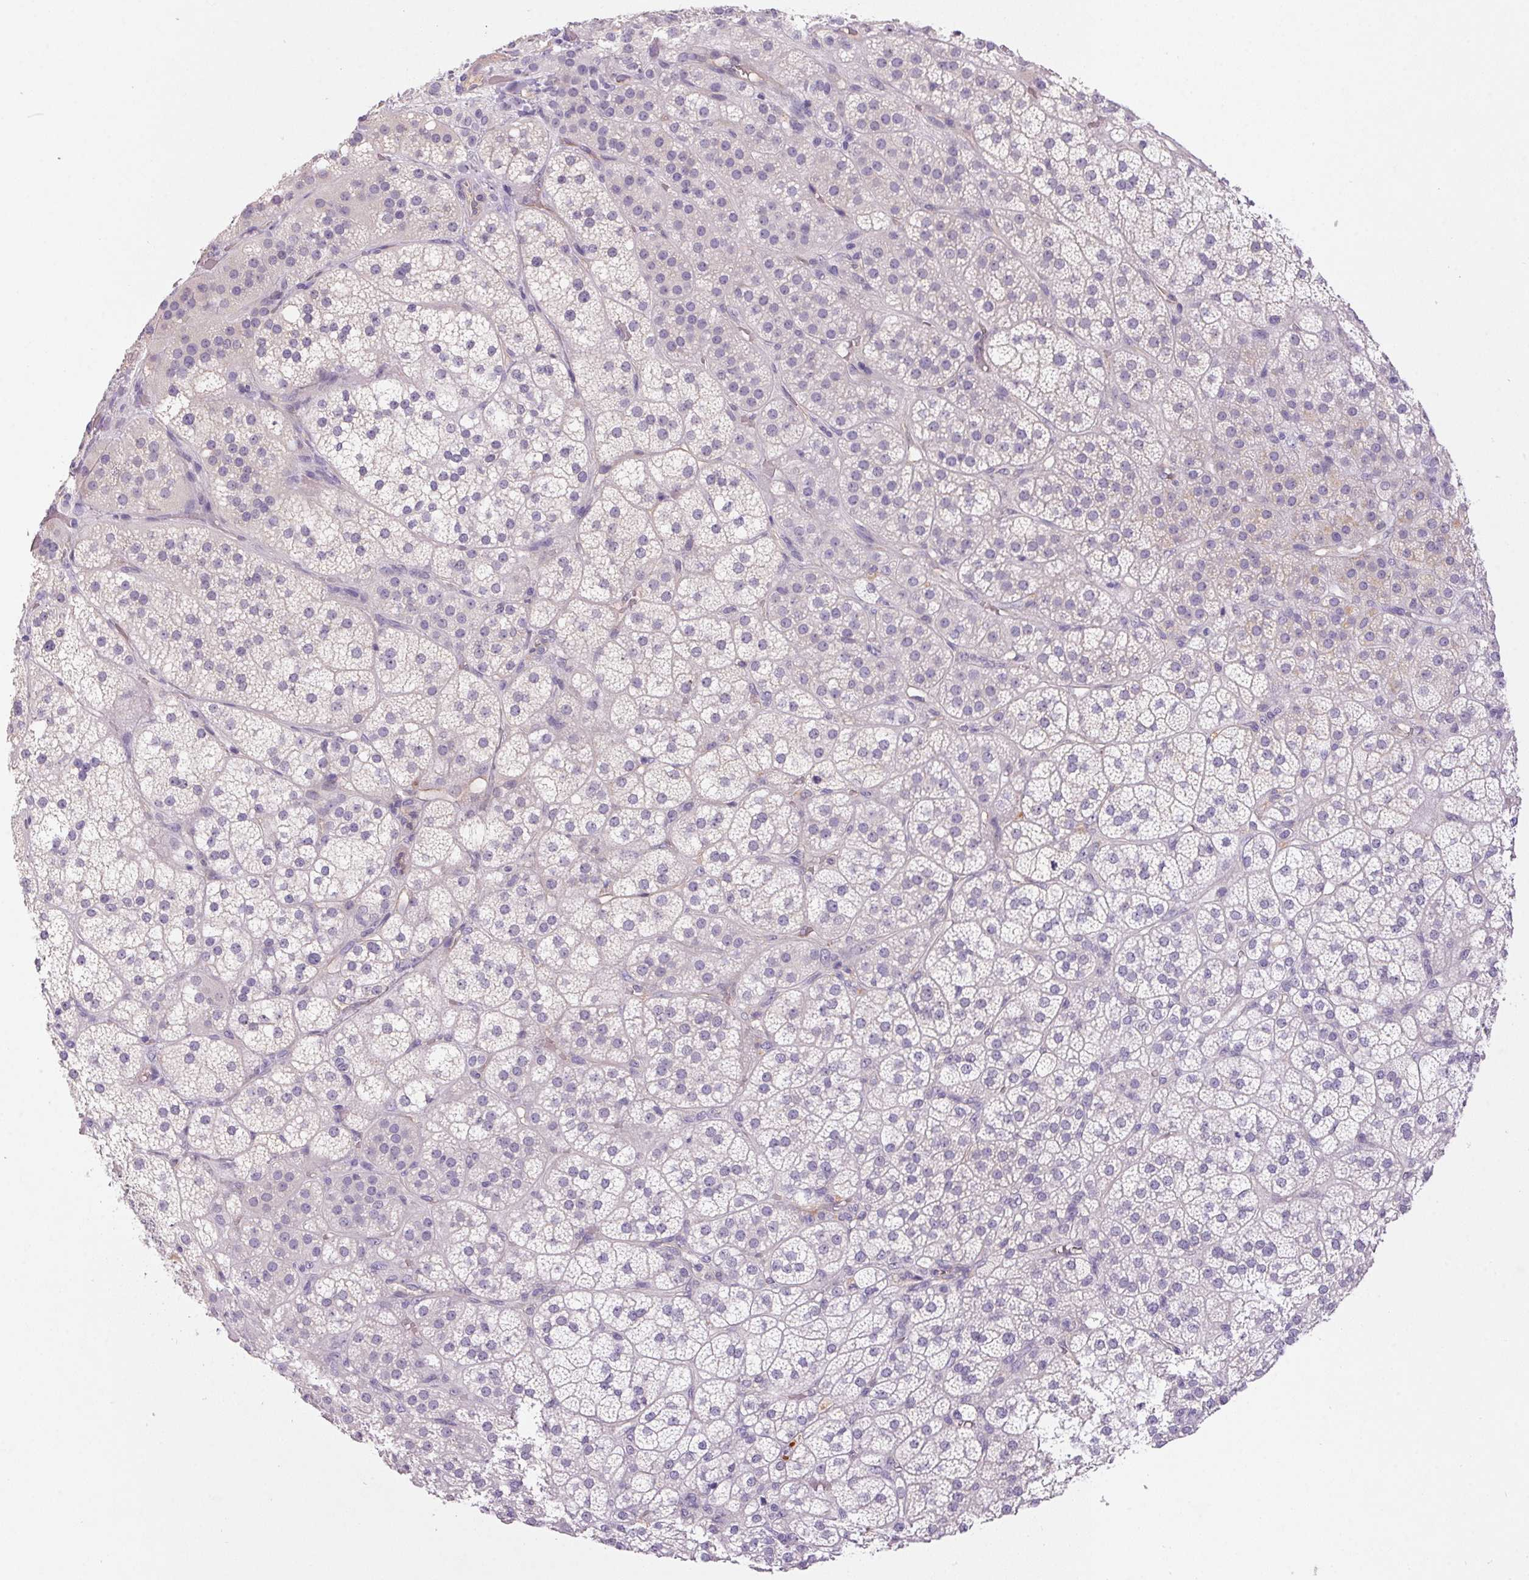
{"staining": {"intensity": "negative", "quantity": "none", "location": "none"}, "tissue": "adrenal gland", "cell_type": "Glandular cells", "image_type": "normal", "snomed": [{"axis": "morphology", "description": "Normal tissue, NOS"}, {"axis": "topography", "description": "Adrenal gland"}], "caption": "Immunohistochemistry histopathology image of unremarkable adrenal gland: adrenal gland stained with DAB (3,3'-diaminobenzidine) displays no significant protein staining in glandular cells. Brightfield microscopy of IHC stained with DAB (3,3'-diaminobenzidine) (brown) and hematoxylin (blue), captured at high magnification.", "gene": "APOC4", "patient": {"sex": "female", "age": 60}}